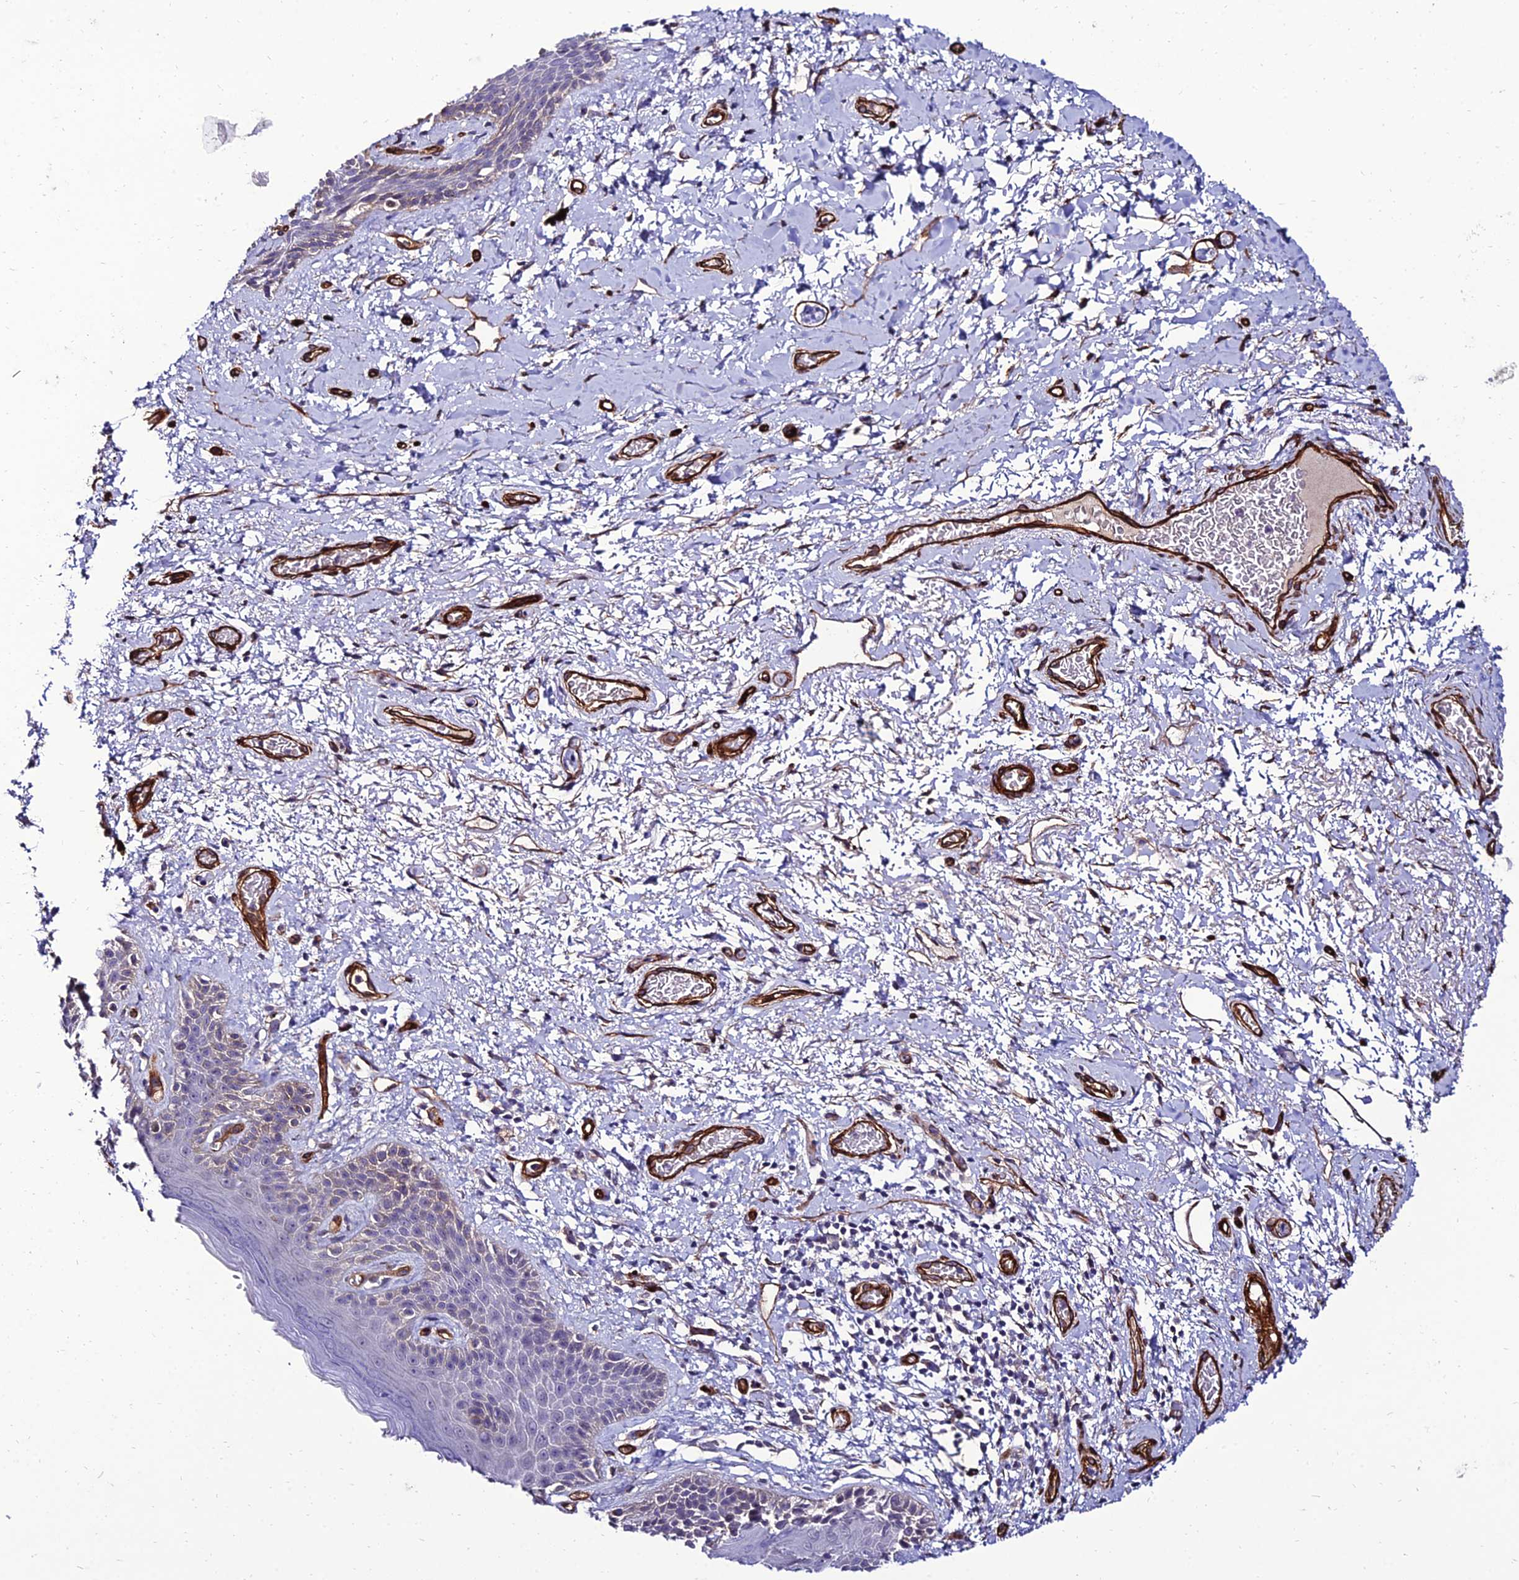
{"staining": {"intensity": "weak", "quantity": "<25%", "location": "cytoplasmic/membranous"}, "tissue": "skin", "cell_type": "Epidermal cells", "image_type": "normal", "snomed": [{"axis": "morphology", "description": "Normal tissue, NOS"}, {"axis": "topography", "description": "Anal"}], "caption": "DAB immunohistochemical staining of unremarkable human skin reveals no significant staining in epidermal cells.", "gene": "ALDH3B2", "patient": {"sex": "female", "age": 46}}